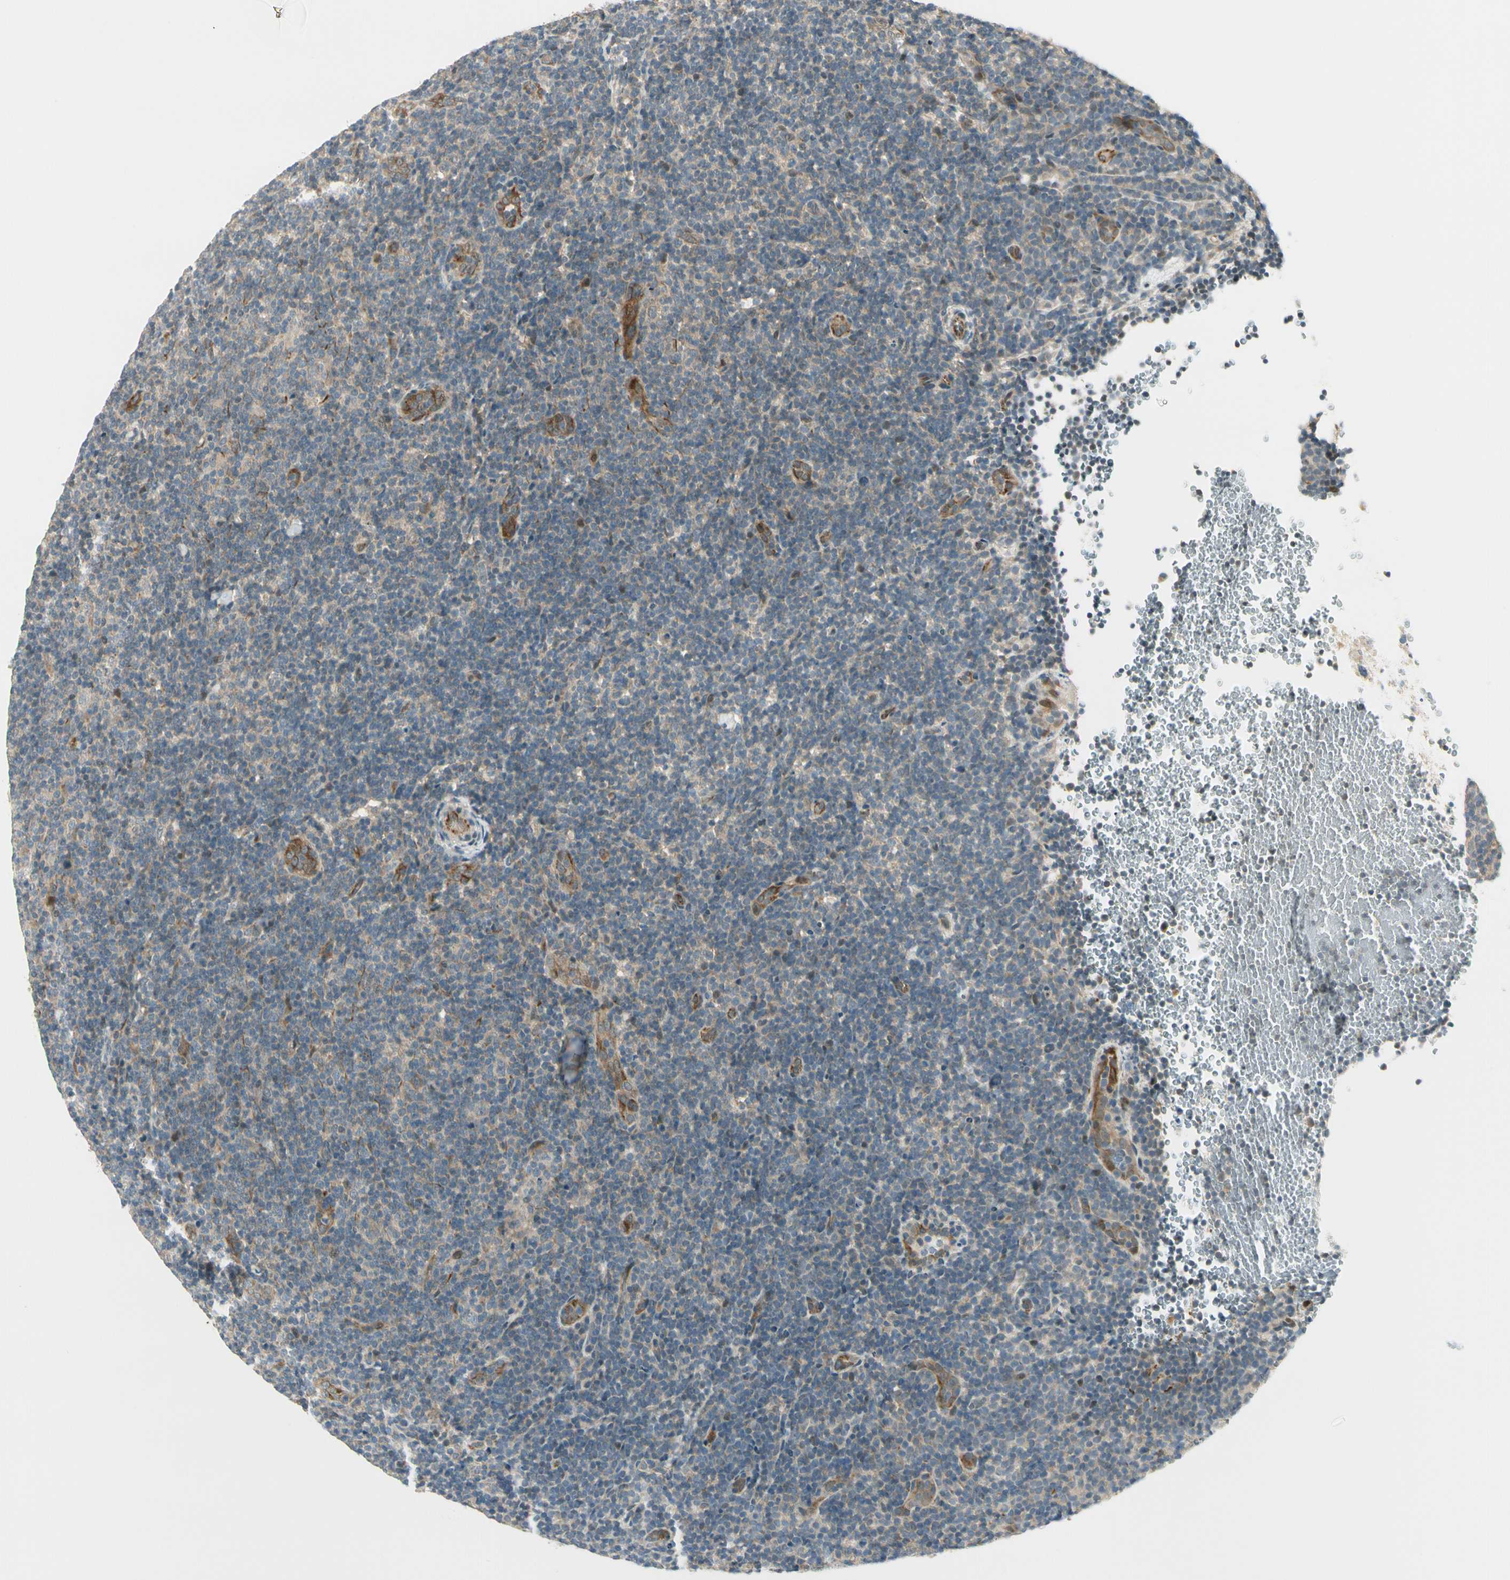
{"staining": {"intensity": "weak", "quantity": ">75%", "location": "cytoplasmic/membranous"}, "tissue": "lymphoma", "cell_type": "Tumor cells", "image_type": "cancer", "snomed": [{"axis": "morphology", "description": "Hodgkin's disease, NOS"}, {"axis": "topography", "description": "Lymph node"}], "caption": "Human Hodgkin's disease stained with a protein marker exhibits weak staining in tumor cells.", "gene": "SVBP", "patient": {"sex": "female", "age": 57}}